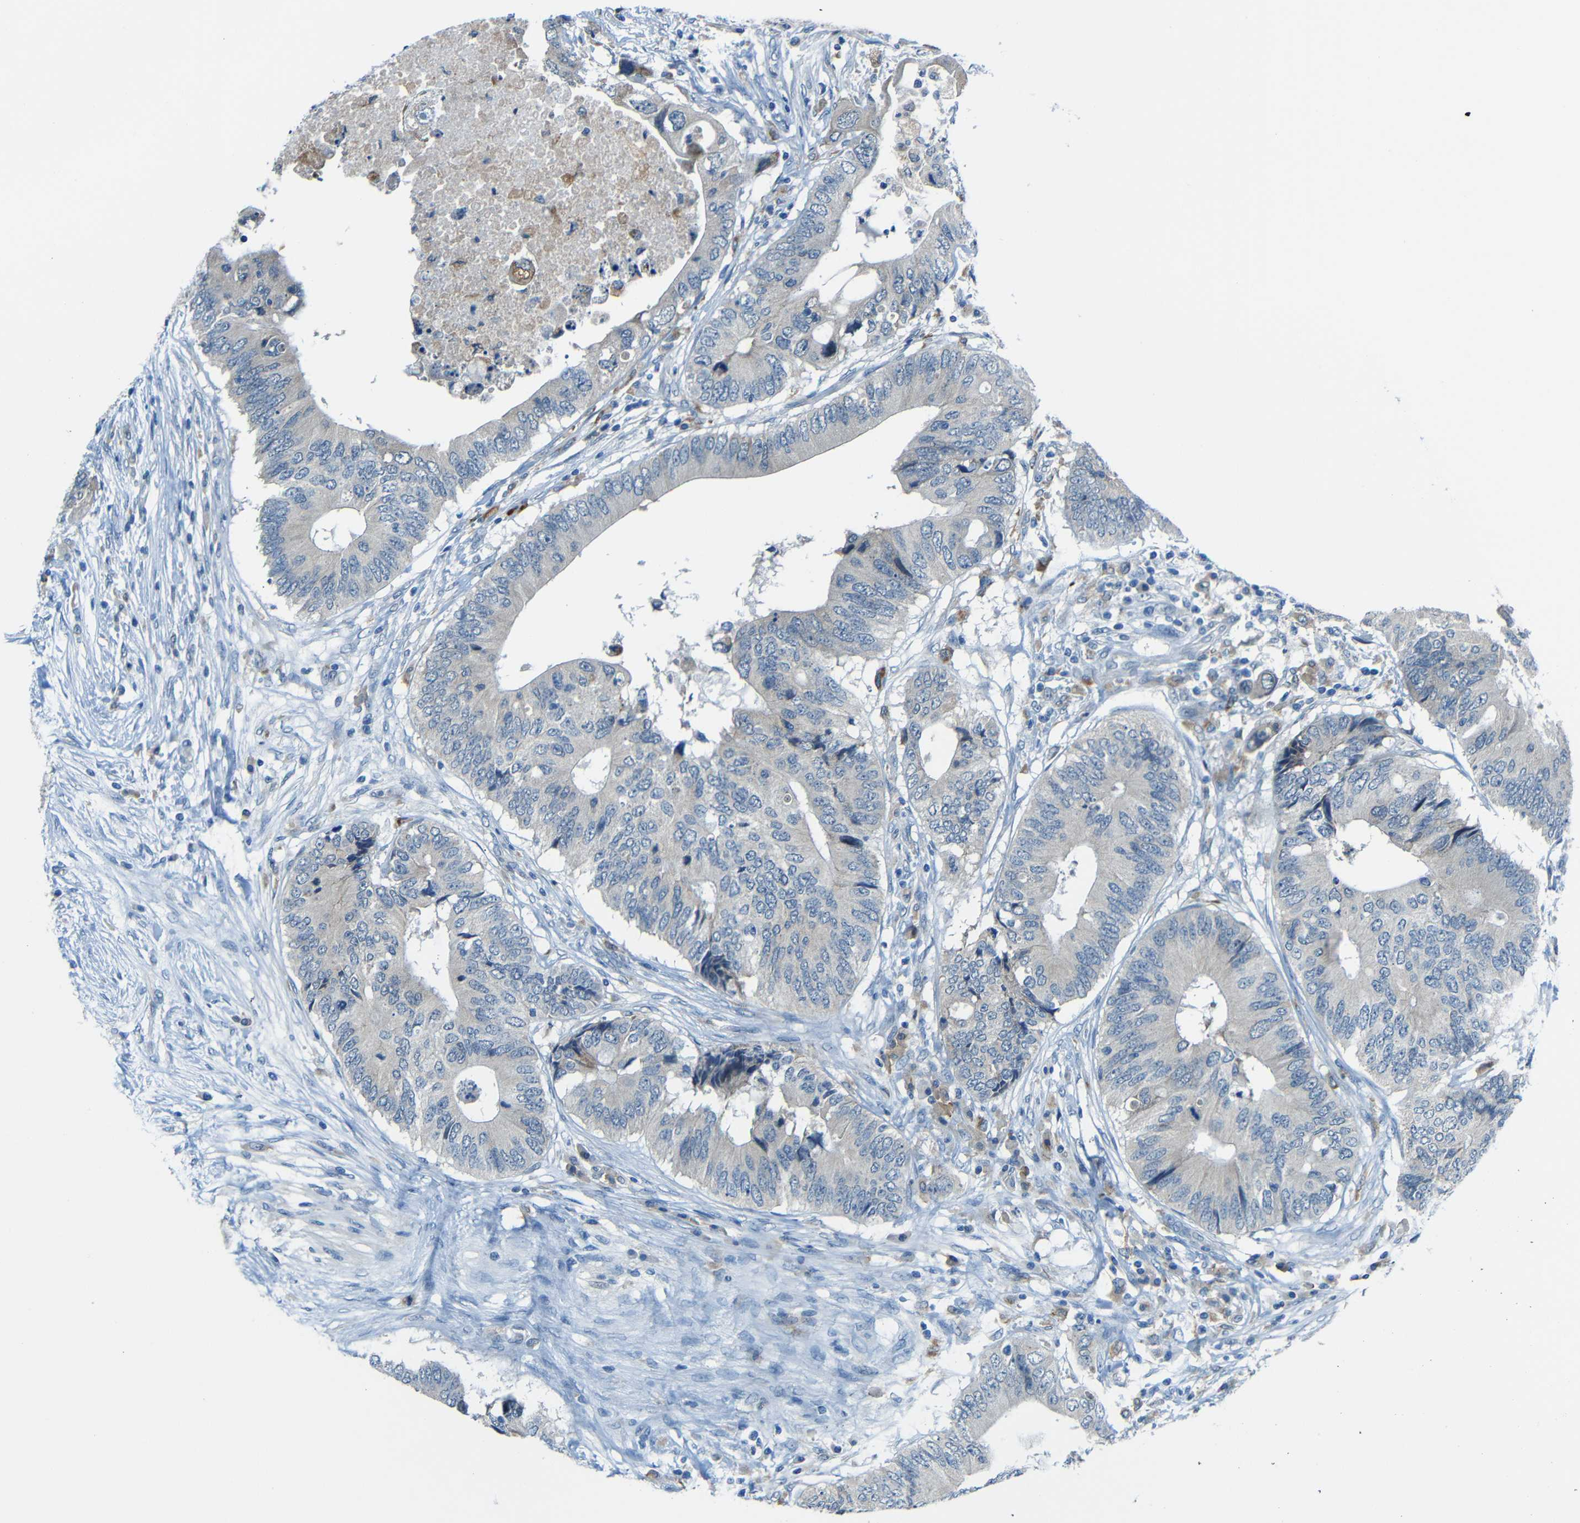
{"staining": {"intensity": "negative", "quantity": "none", "location": "none"}, "tissue": "colorectal cancer", "cell_type": "Tumor cells", "image_type": "cancer", "snomed": [{"axis": "morphology", "description": "Adenocarcinoma, NOS"}, {"axis": "topography", "description": "Colon"}], "caption": "Tumor cells are negative for protein expression in human colorectal adenocarcinoma.", "gene": "ANKRD22", "patient": {"sex": "male", "age": 71}}